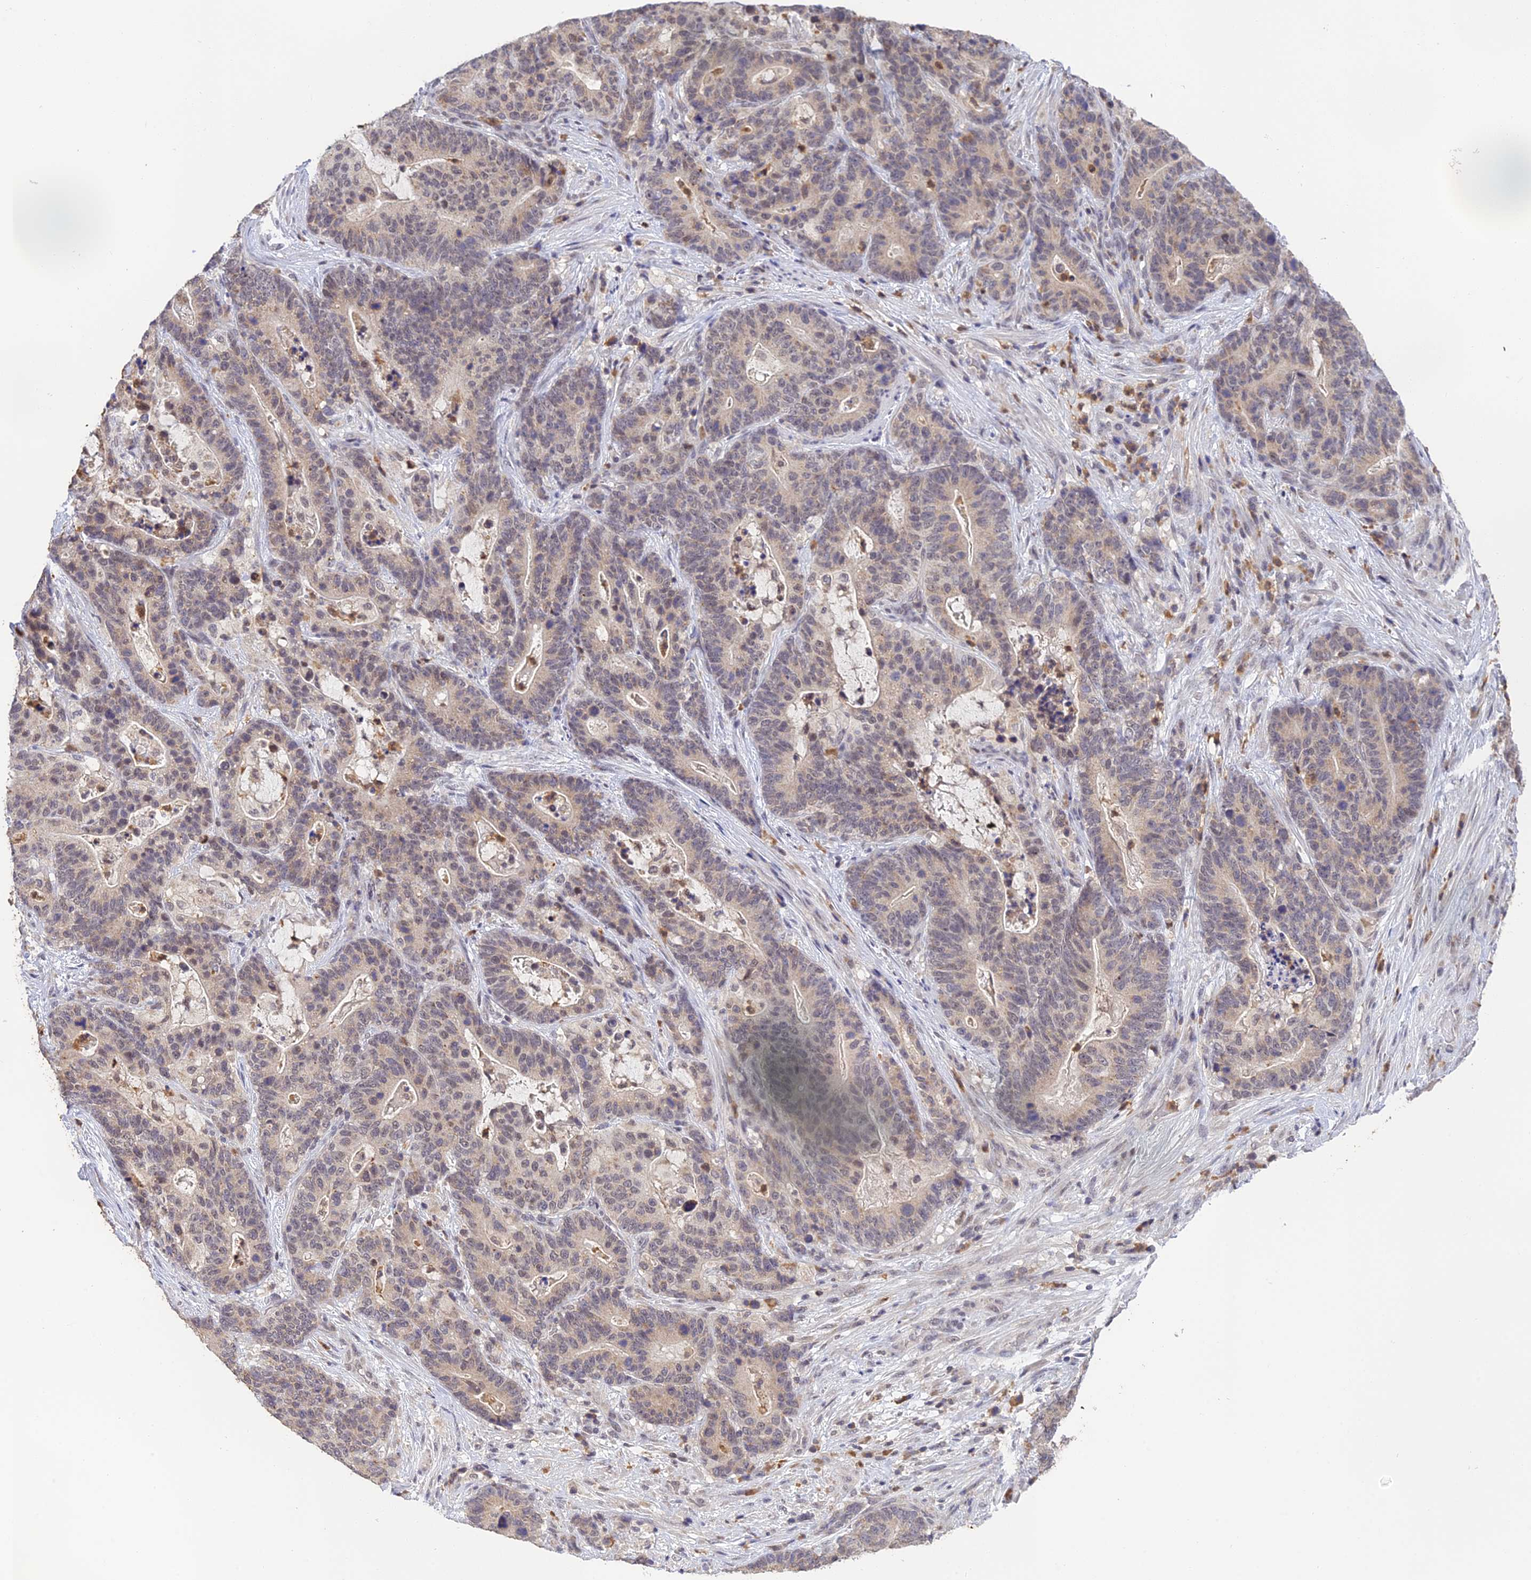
{"staining": {"intensity": "weak", "quantity": "<25%", "location": "nuclear"}, "tissue": "stomach cancer", "cell_type": "Tumor cells", "image_type": "cancer", "snomed": [{"axis": "morphology", "description": "Normal tissue, NOS"}, {"axis": "morphology", "description": "Adenocarcinoma, NOS"}, {"axis": "topography", "description": "Stomach"}], "caption": "This is an immunohistochemistry image of human stomach adenocarcinoma. There is no staining in tumor cells.", "gene": "PEX16", "patient": {"sex": "female", "age": 64}}